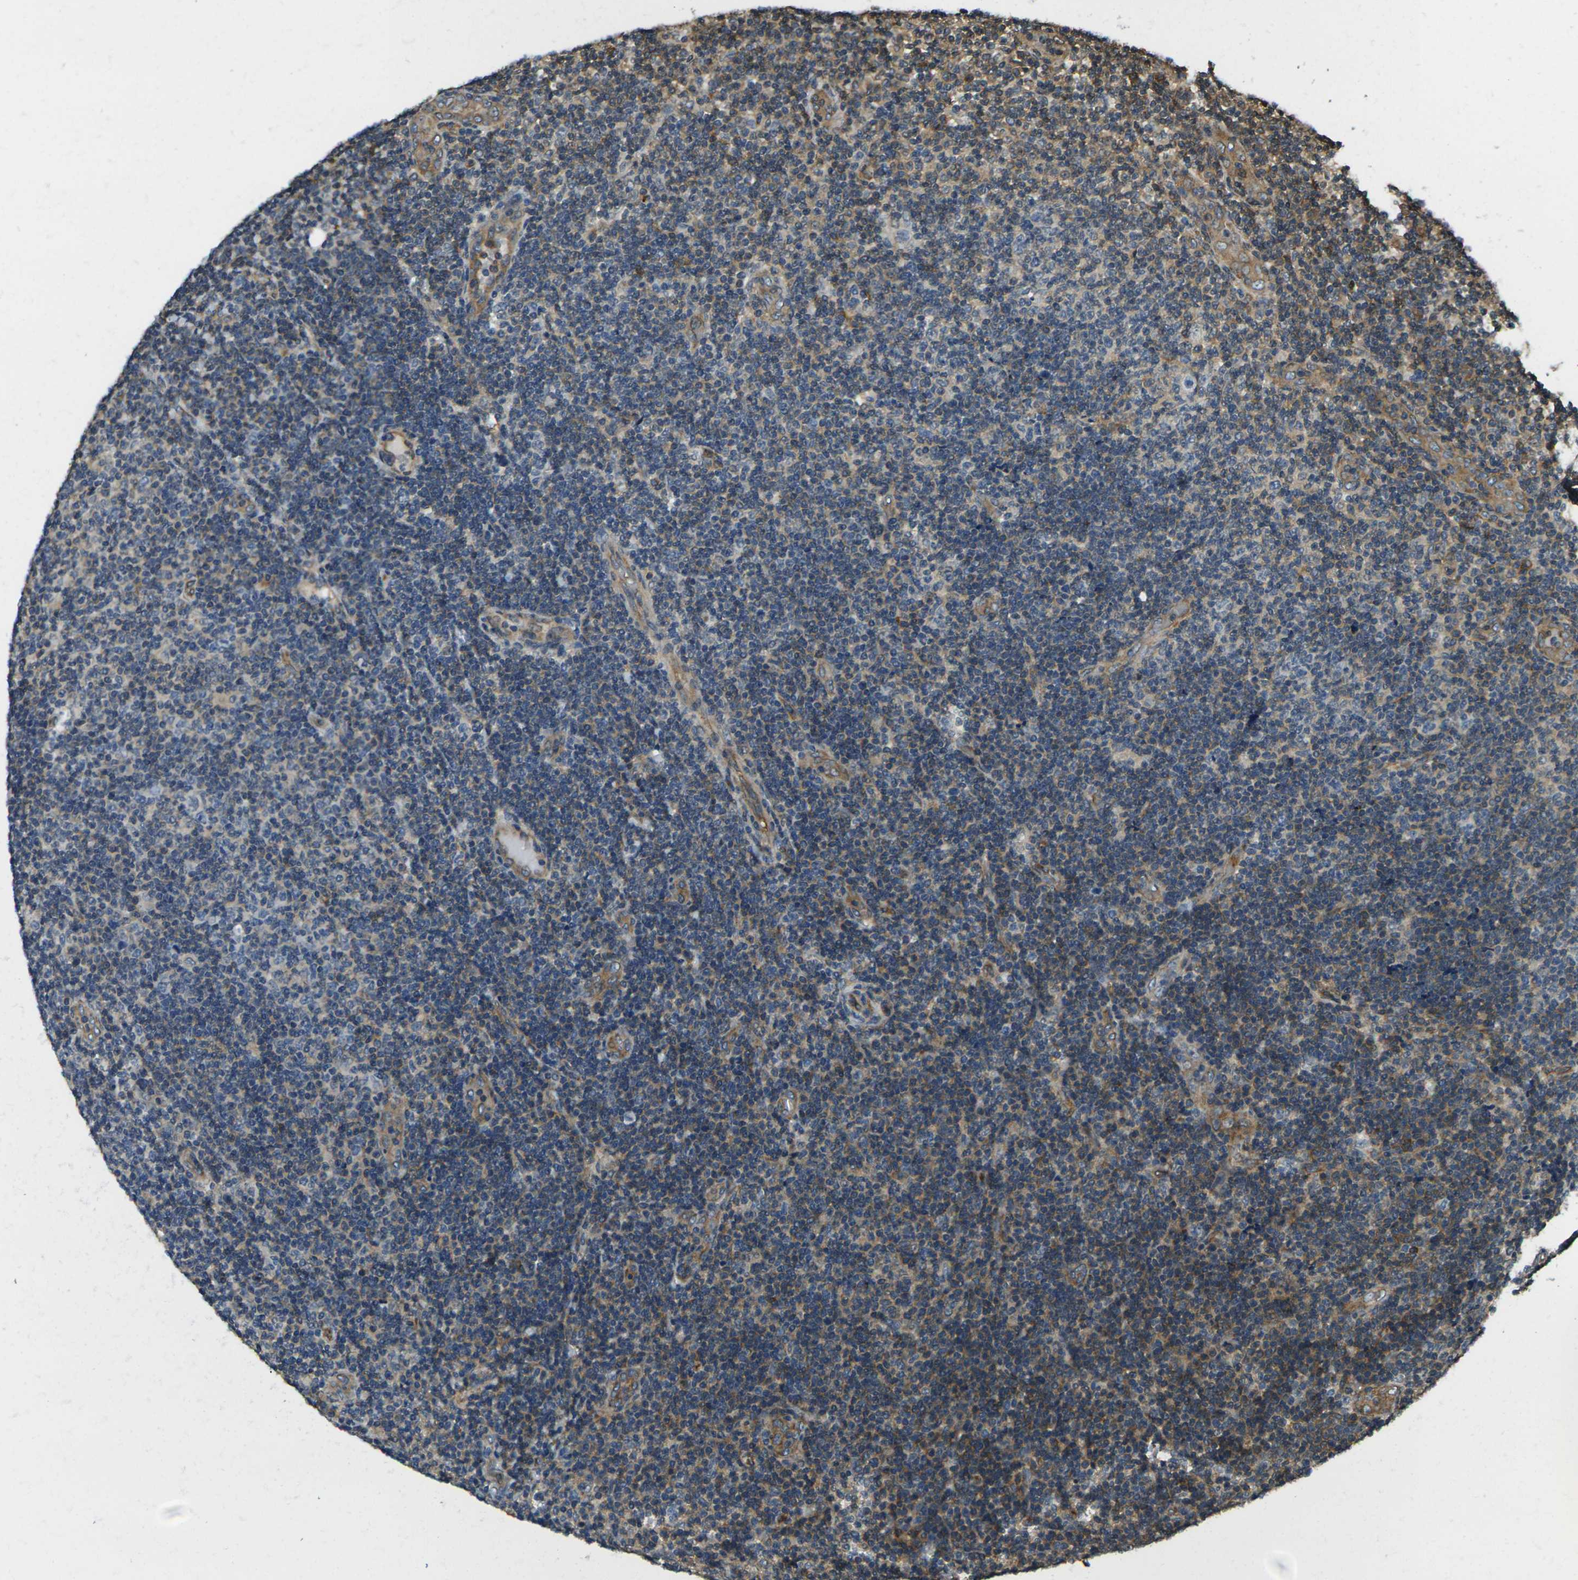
{"staining": {"intensity": "weak", "quantity": ">75%", "location": "cytoplasmic/membranous"}, "tissue": "lymphoma", "cell_type": "Tumor cells", "image_type": "cancer", "snomed": [{"axis": "morphology", "description": "Malignant lymphoma, non-Hodgkin's type, Low grade"}, {"axis": "topography", "description": "Lymph node"}], "caption": "Lymphoma tissue reveals weak cytoplasmic/membranous expression in approximately >75% of tumor cells, visualized by immunohistochemistry. The staining was performed using DAB (3,3'-diaminobenzidine) to visualize the protein expression in brown, while the nuclei were stained in blue with hematoxylin (Magnification: 20x).", "gene": "CAST", "patient": {"sex": "male", "age": 83}}